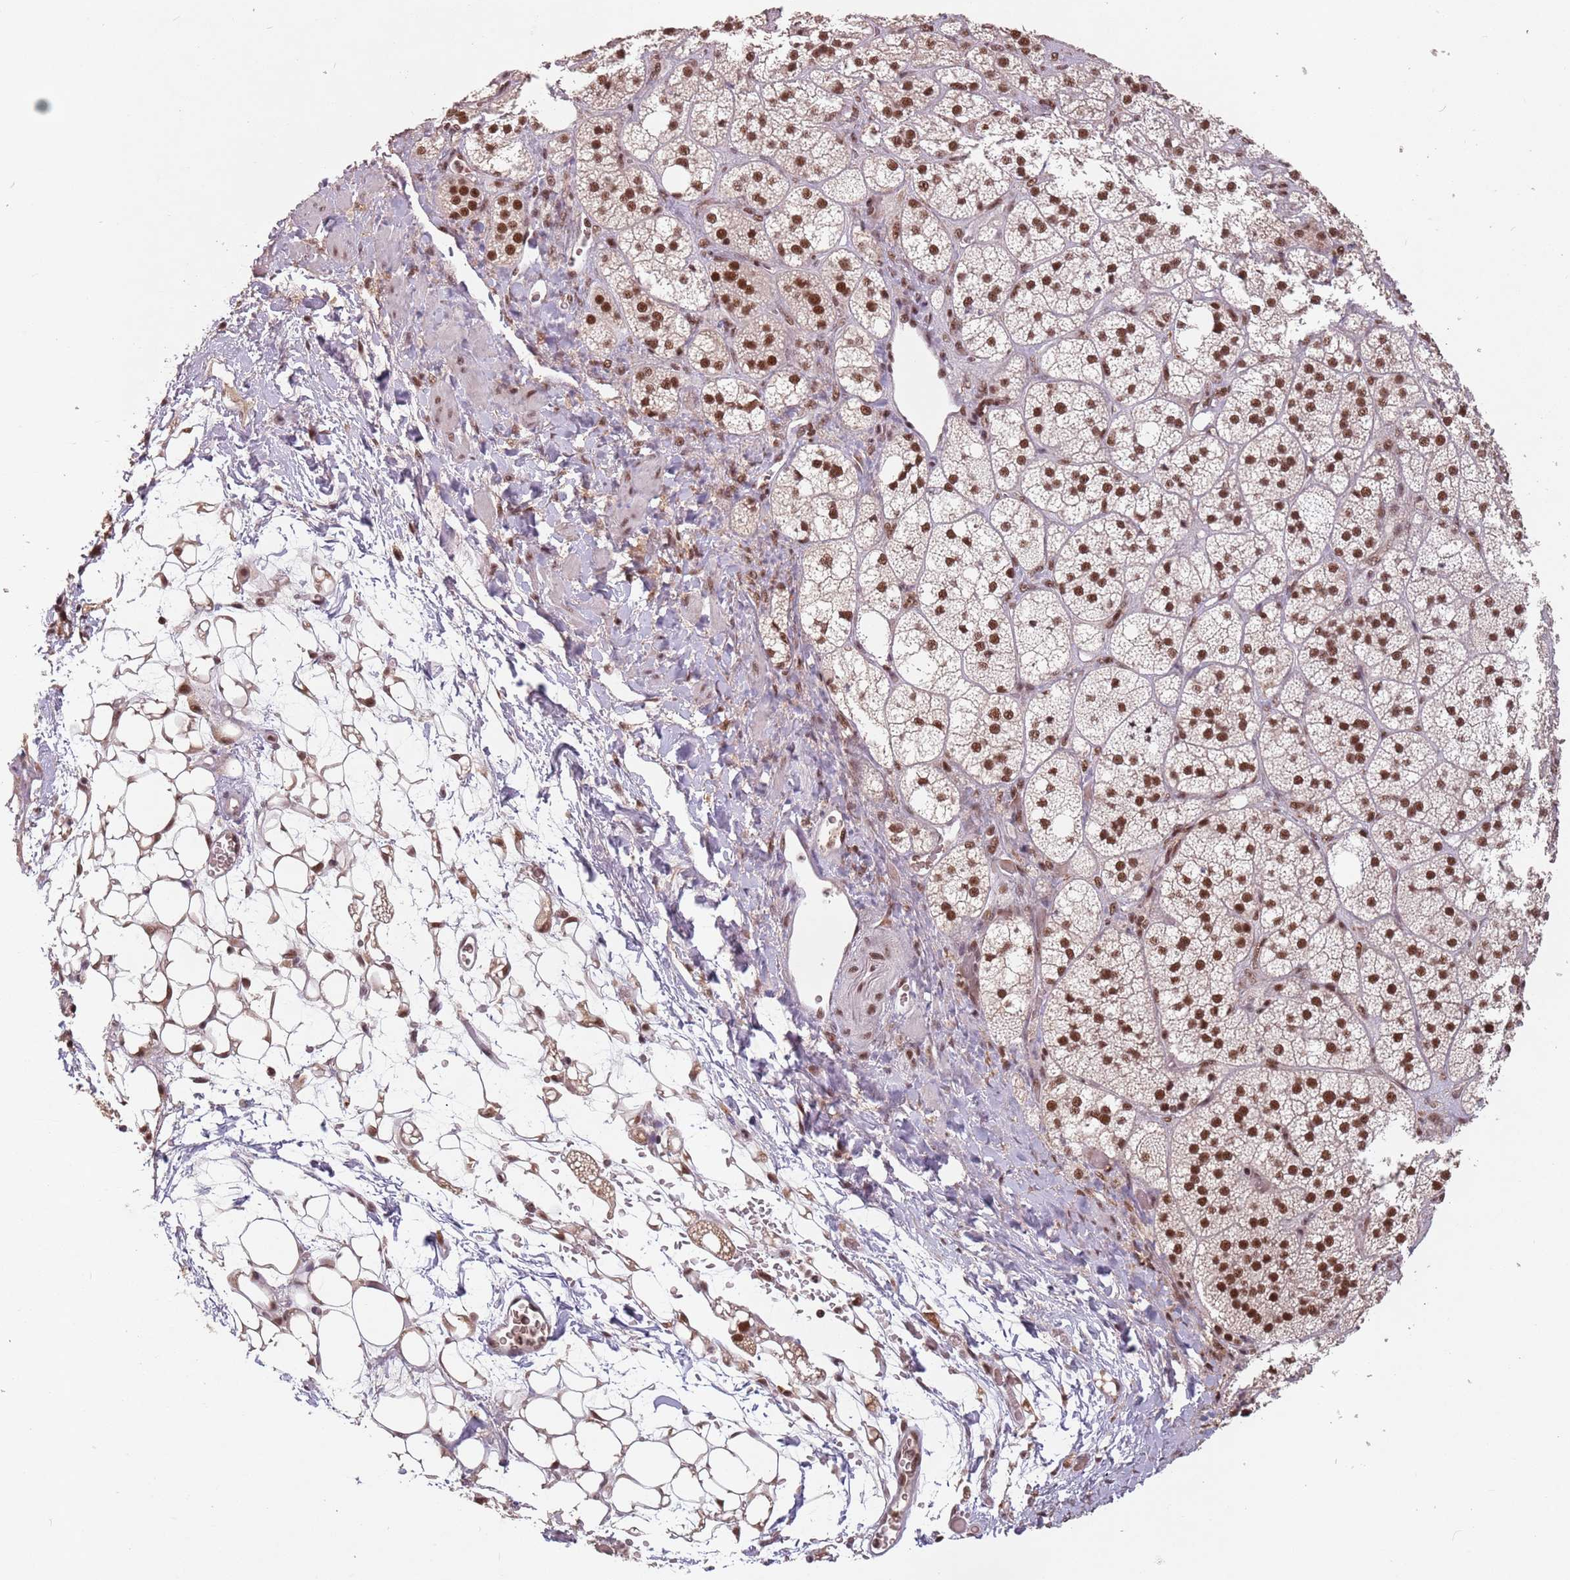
{"staining": {"intensity": "strong", "quantity": ">75%", "location": "nuclear"}, "tissue": "adrenal gland", "cell_type": "Glandular cells", "image_type": "normal", "snomed": [{"axis": "morphology", "description": "Normal tissue, NOS"}, {"axis": "topography", "description": "Adrenal gland"}], "caption": "Immunohistochemistry (IHC) photomicrograph of benign adrenal gland: human adrenal gland stained using immunohistochemistry reveals high levels of strong protein expression localized specifically in the nuclear of glandular cells, appearing as a nuclear brown color.", "gene": "NCBP1", "patient": {"sex": "male", "age": 61}}